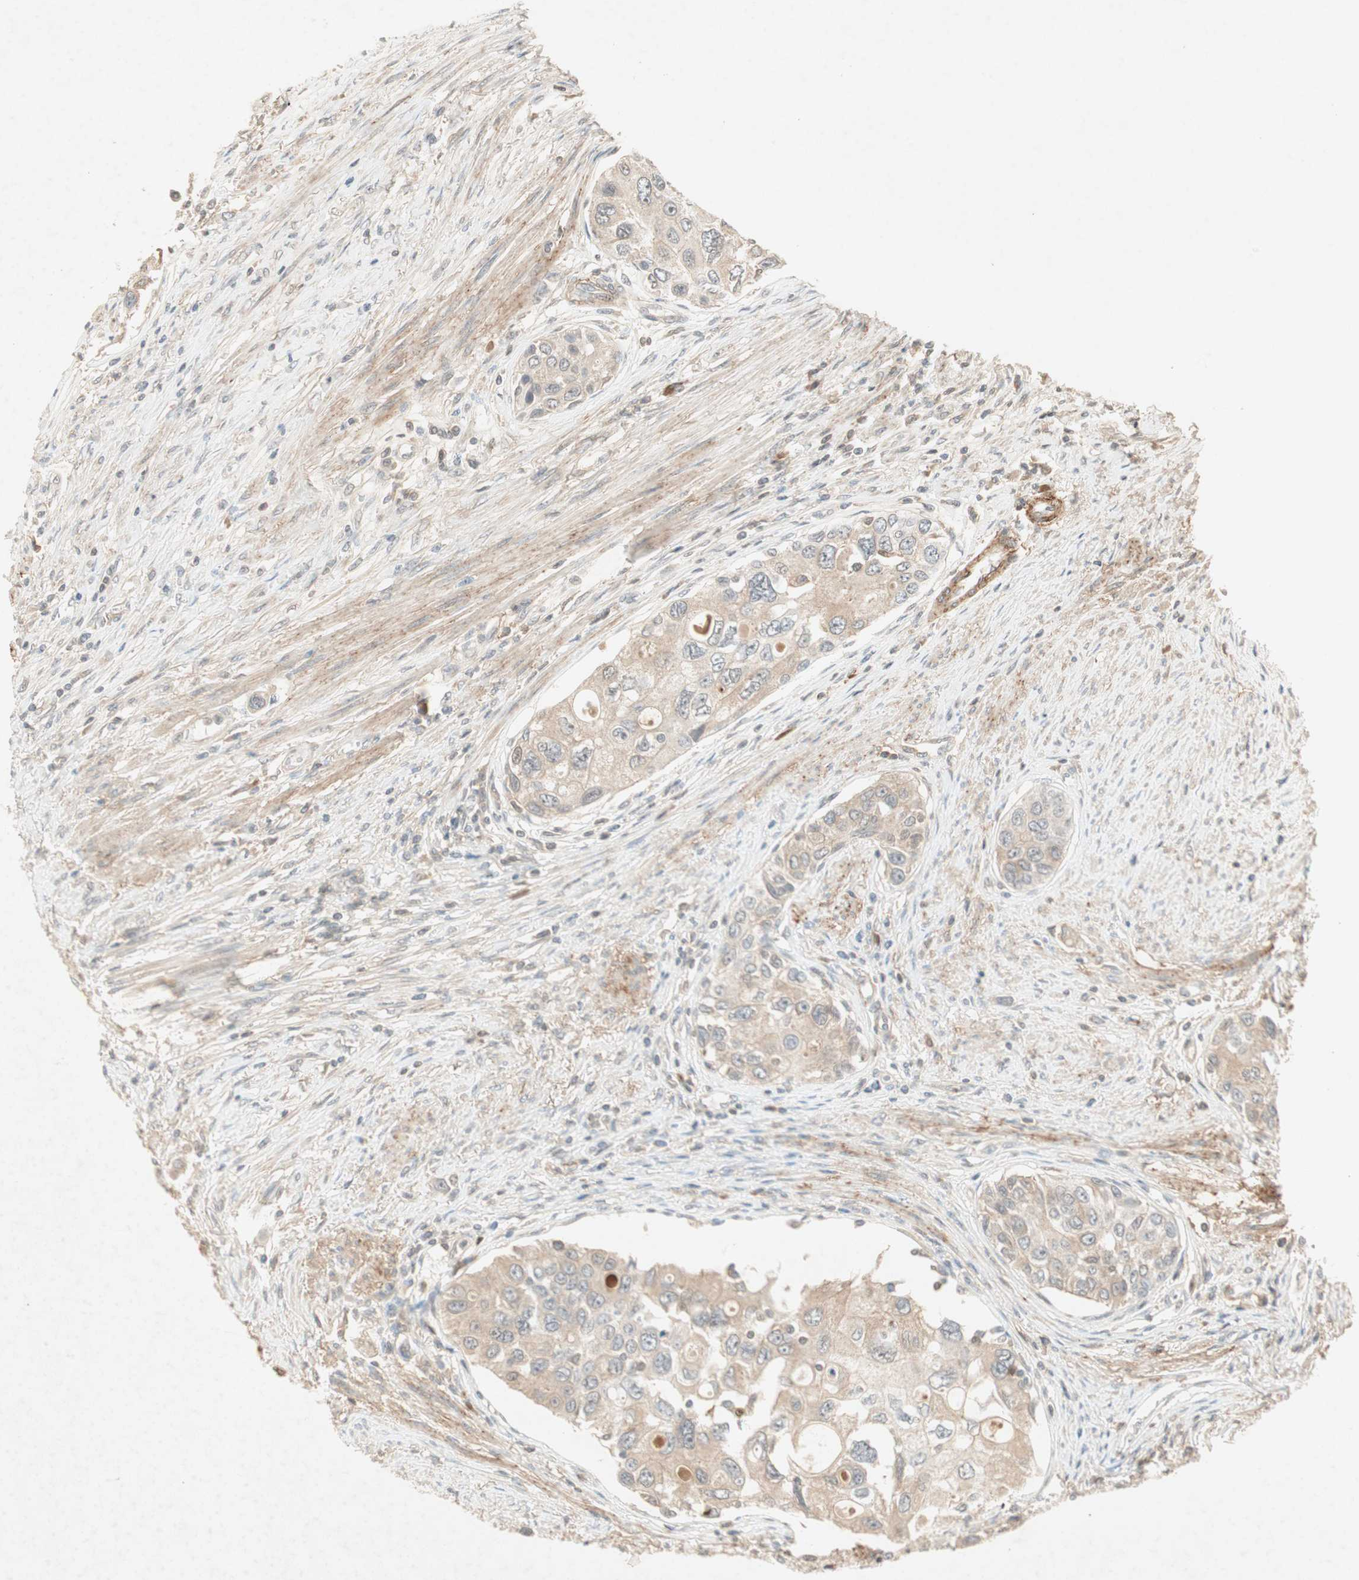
{"staining": {"intensity": "weak", "quantity": ">75%", "location": "cytoplasmic/membranous"}, "tissue": "urothelial cancer", "cell_type": "Tumor cells", "image_type": "cancer", "snomed": [{"axis": "morphology", "description": "Urothelial carcinoma, High grade"}, {"axis": "topography", "description": "Urinary bladder"}], "caption": "High-power microscopy captured an immunohistochemistry micrograph of urothelial carcinoma (high-grade), revealing weak cytoplasmic/membranous staining in about >75% of tumor cells.", "gene": "RNGTT", "patient": {"sex": "female", "age": 56}}